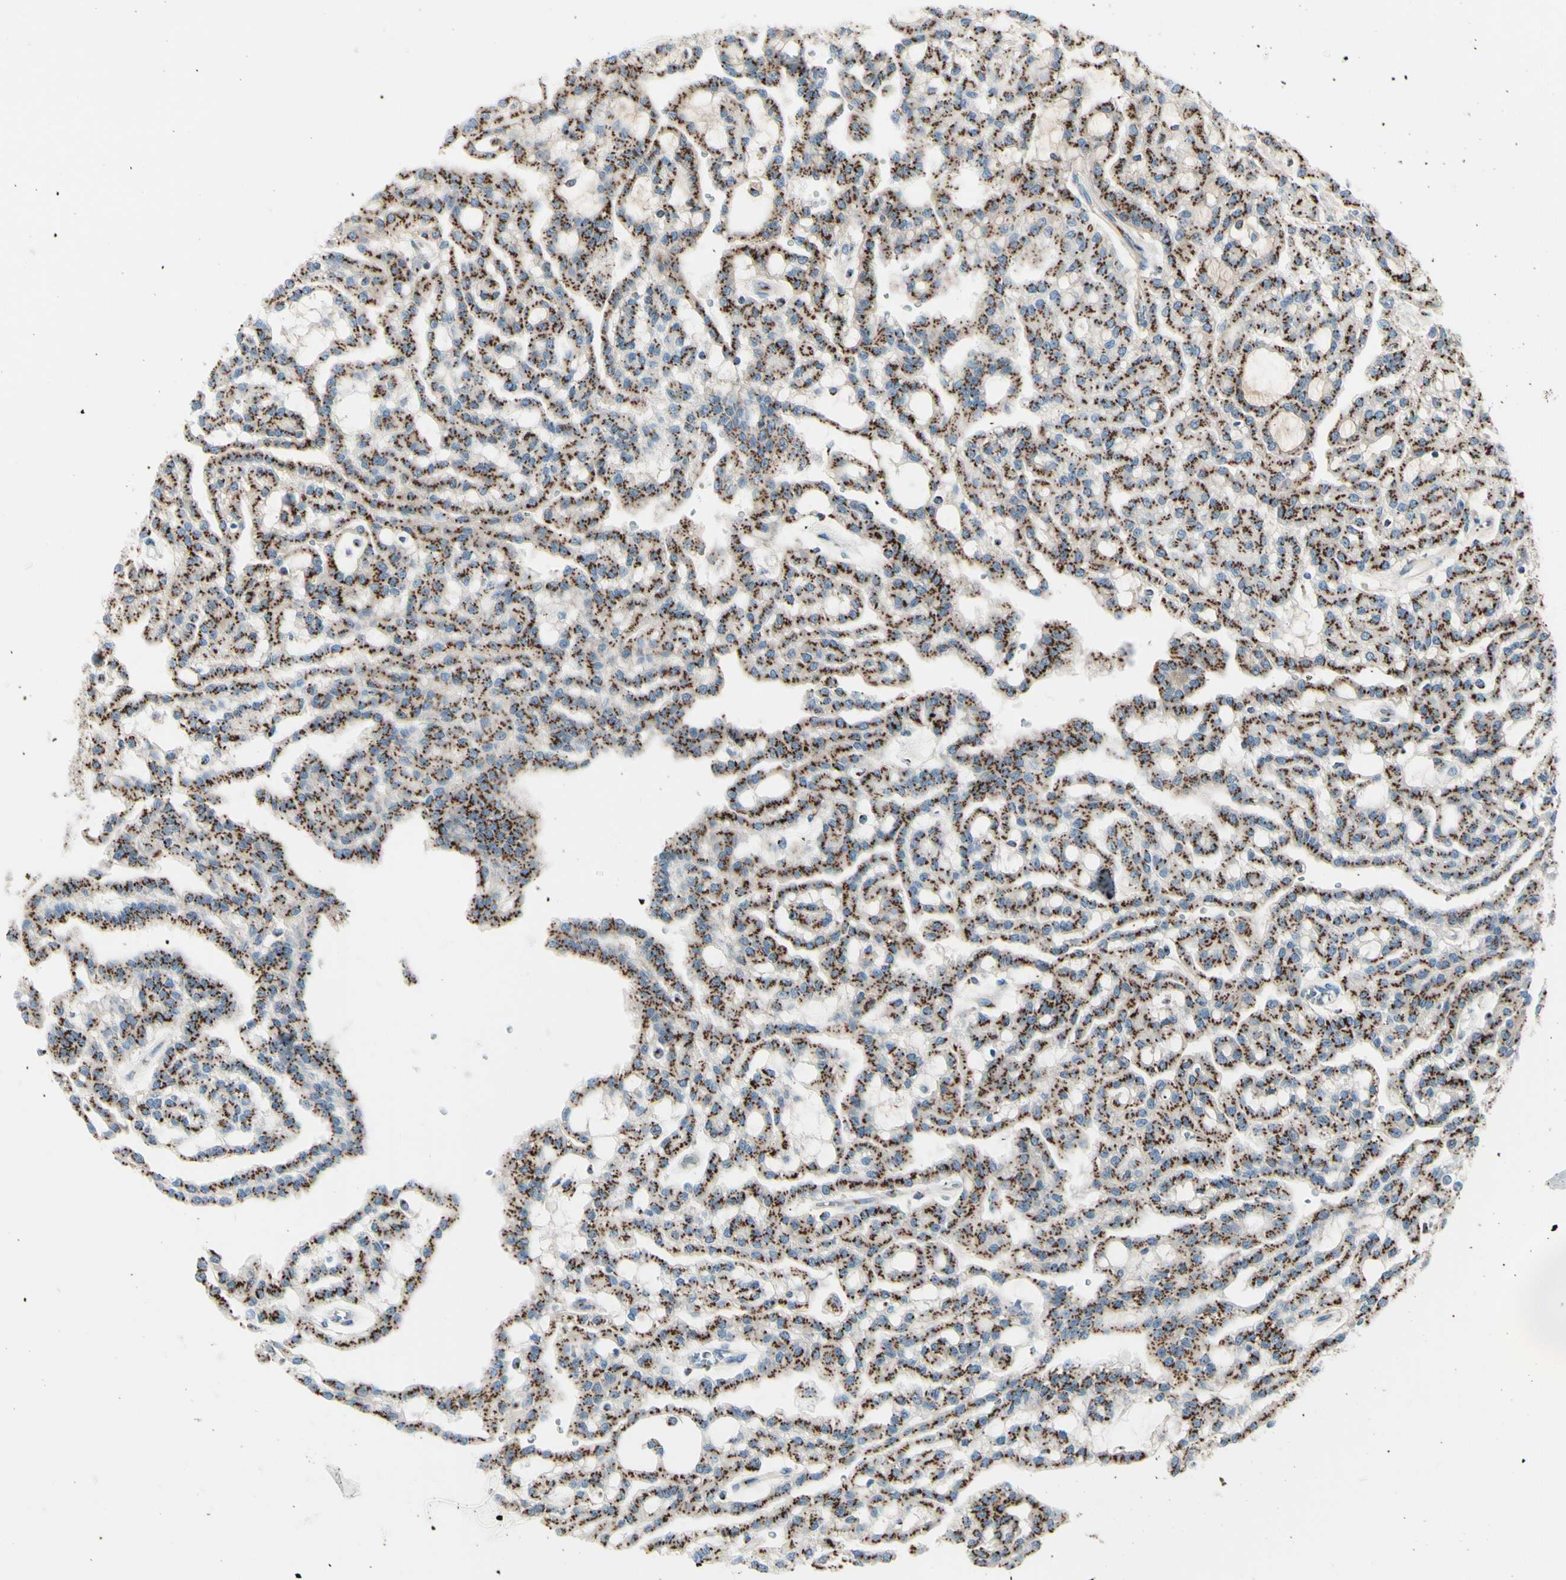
{"staining": {"intensity": "strong", "quantity": ">75%", "location": "cytoplasmic/membranous"}, "tissue": "renal cancer", "cell_type": "Tumor cells", "image_type": "cancer", "snomed": [{"axis": "morphology", "description": "Adenocarcinoma, NOS"}, {"axis": "topography", "description": "Kidney"}], "caption": "Renal cancer (adenocarcinoma) tissue exhibits strong cytoplasmic/membranous positivity in approximately >75% of tumor cells", "gene": "B4GALT1", "patient": {"sex": "male", "age": 63}}